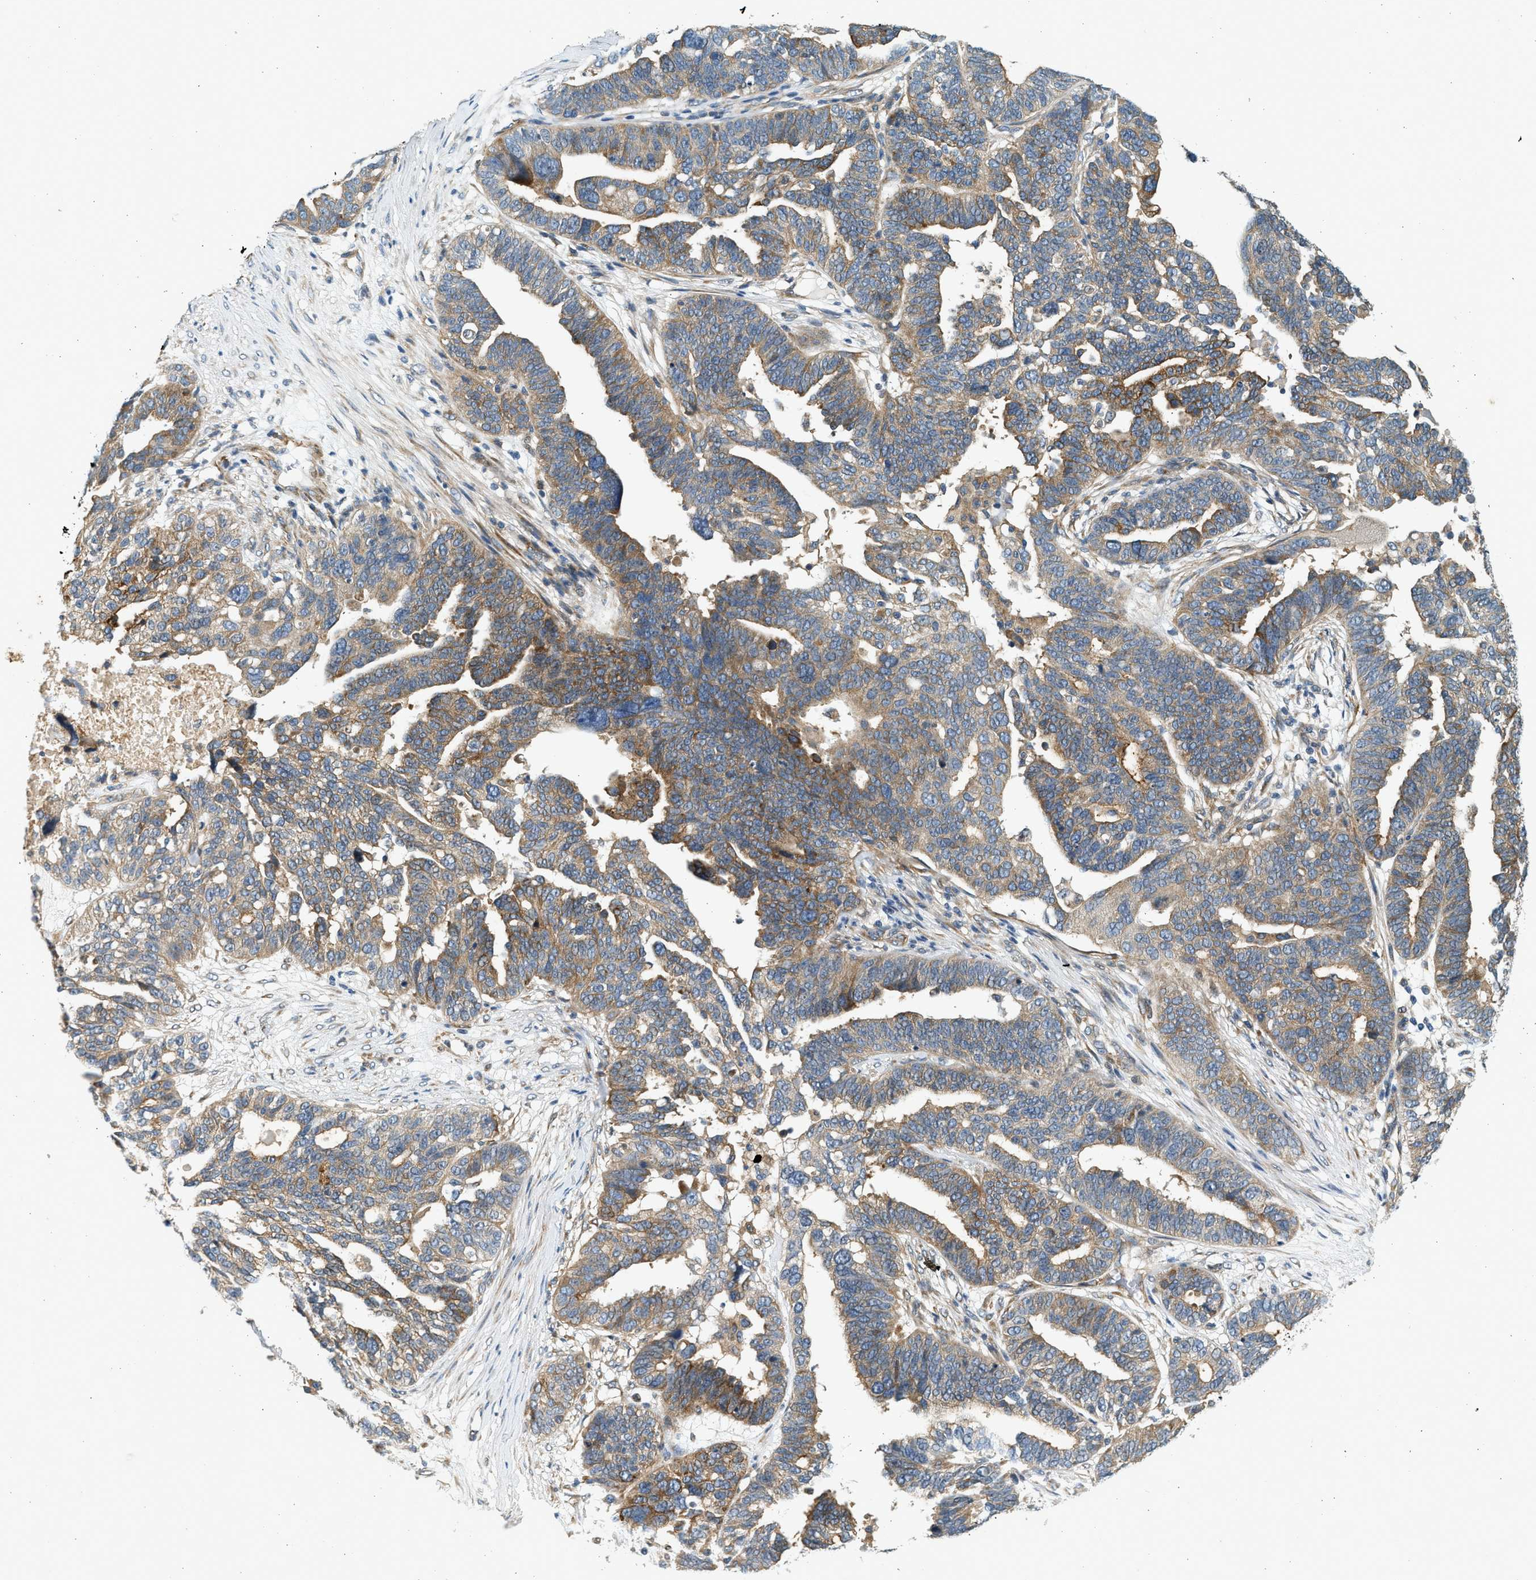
{"staining": {"intensity": "moderate", "quantity": "25%-75%", "location": "cytoplasmic/membranous"}, "tissue": "ovarian cancer", "cell_type": "Tumor cells", "image_type": "cancer", "snomed": [{"axis": "morphology", "description": "Cystadenocarcinoma, serous, NOS"}, {"axis": "topography", "description": "Ovary"}], "caption": "Protein staining of serous cystadenocarcinoma (ovarian) tissue reveals moderate cytoplasmic/membranous expression in about 25%-75% of tumor cells. Using DAB (3,3'-diaminobenzidine) (brown) and hematoxylin (blue) stains, captured at high magnification using brightfield microscopy.", "gene": "KDELR2", "patient": {"sex": "female", "age": 59}}